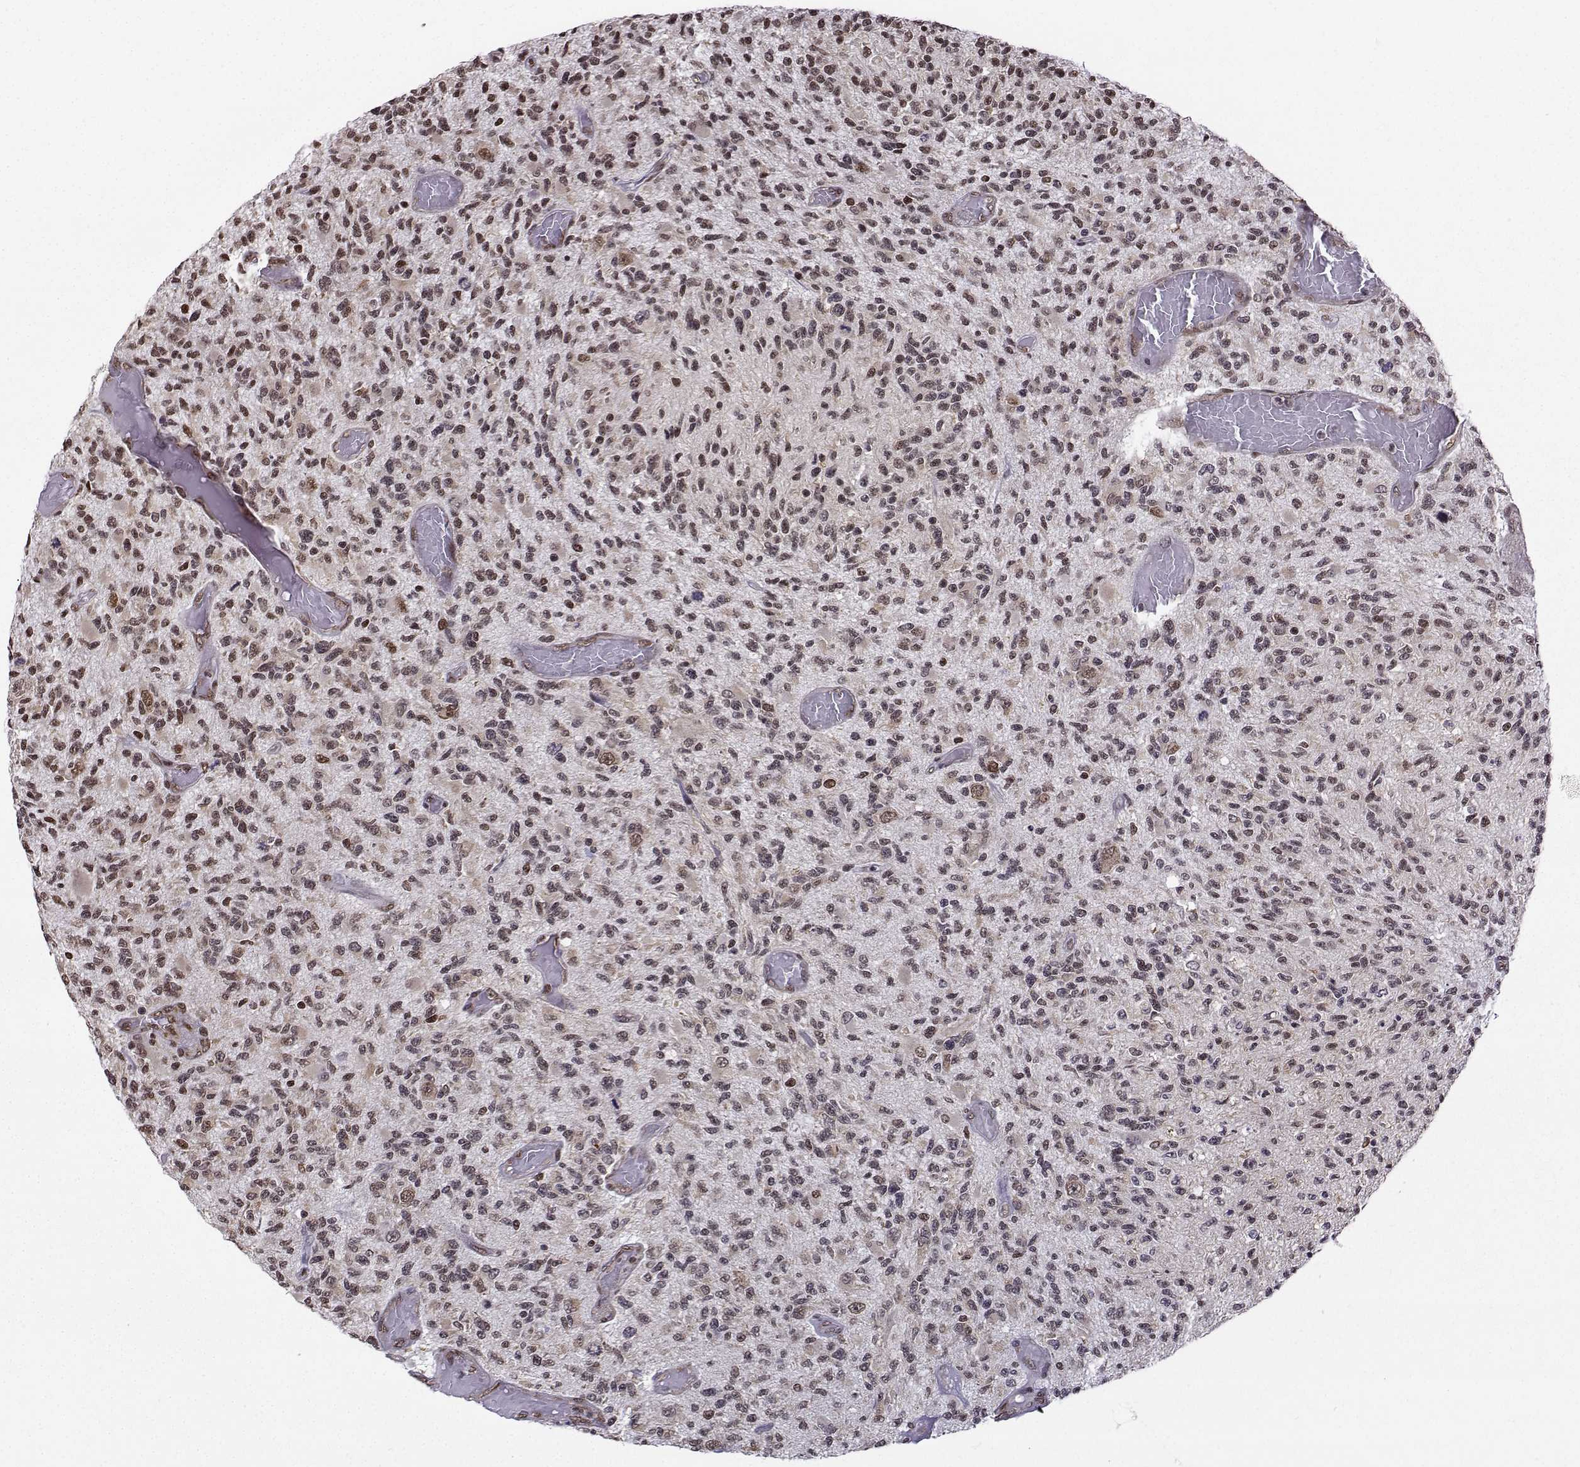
{"staining": {"intensity": "weak", "quantity": ">75%", "location": "nuclear"}, "tissue": "glioma", "cell_type": "Tumor cells", "image_type": "cancer", "snomed": [{"axis": "morphology", "description": "Glioma, malignant, High grade"}, {"axis": "topography", "description": "Brain"}], "caption": "Immunohistochemical staining of human glioma demonstrates low levels of weak nuclear staining in approximately >75% of tumor cells. (IHC, brightfield microscopy, high magnification).", "gene": "EZH1", "patient": {"sex": "female", "age": 63}}